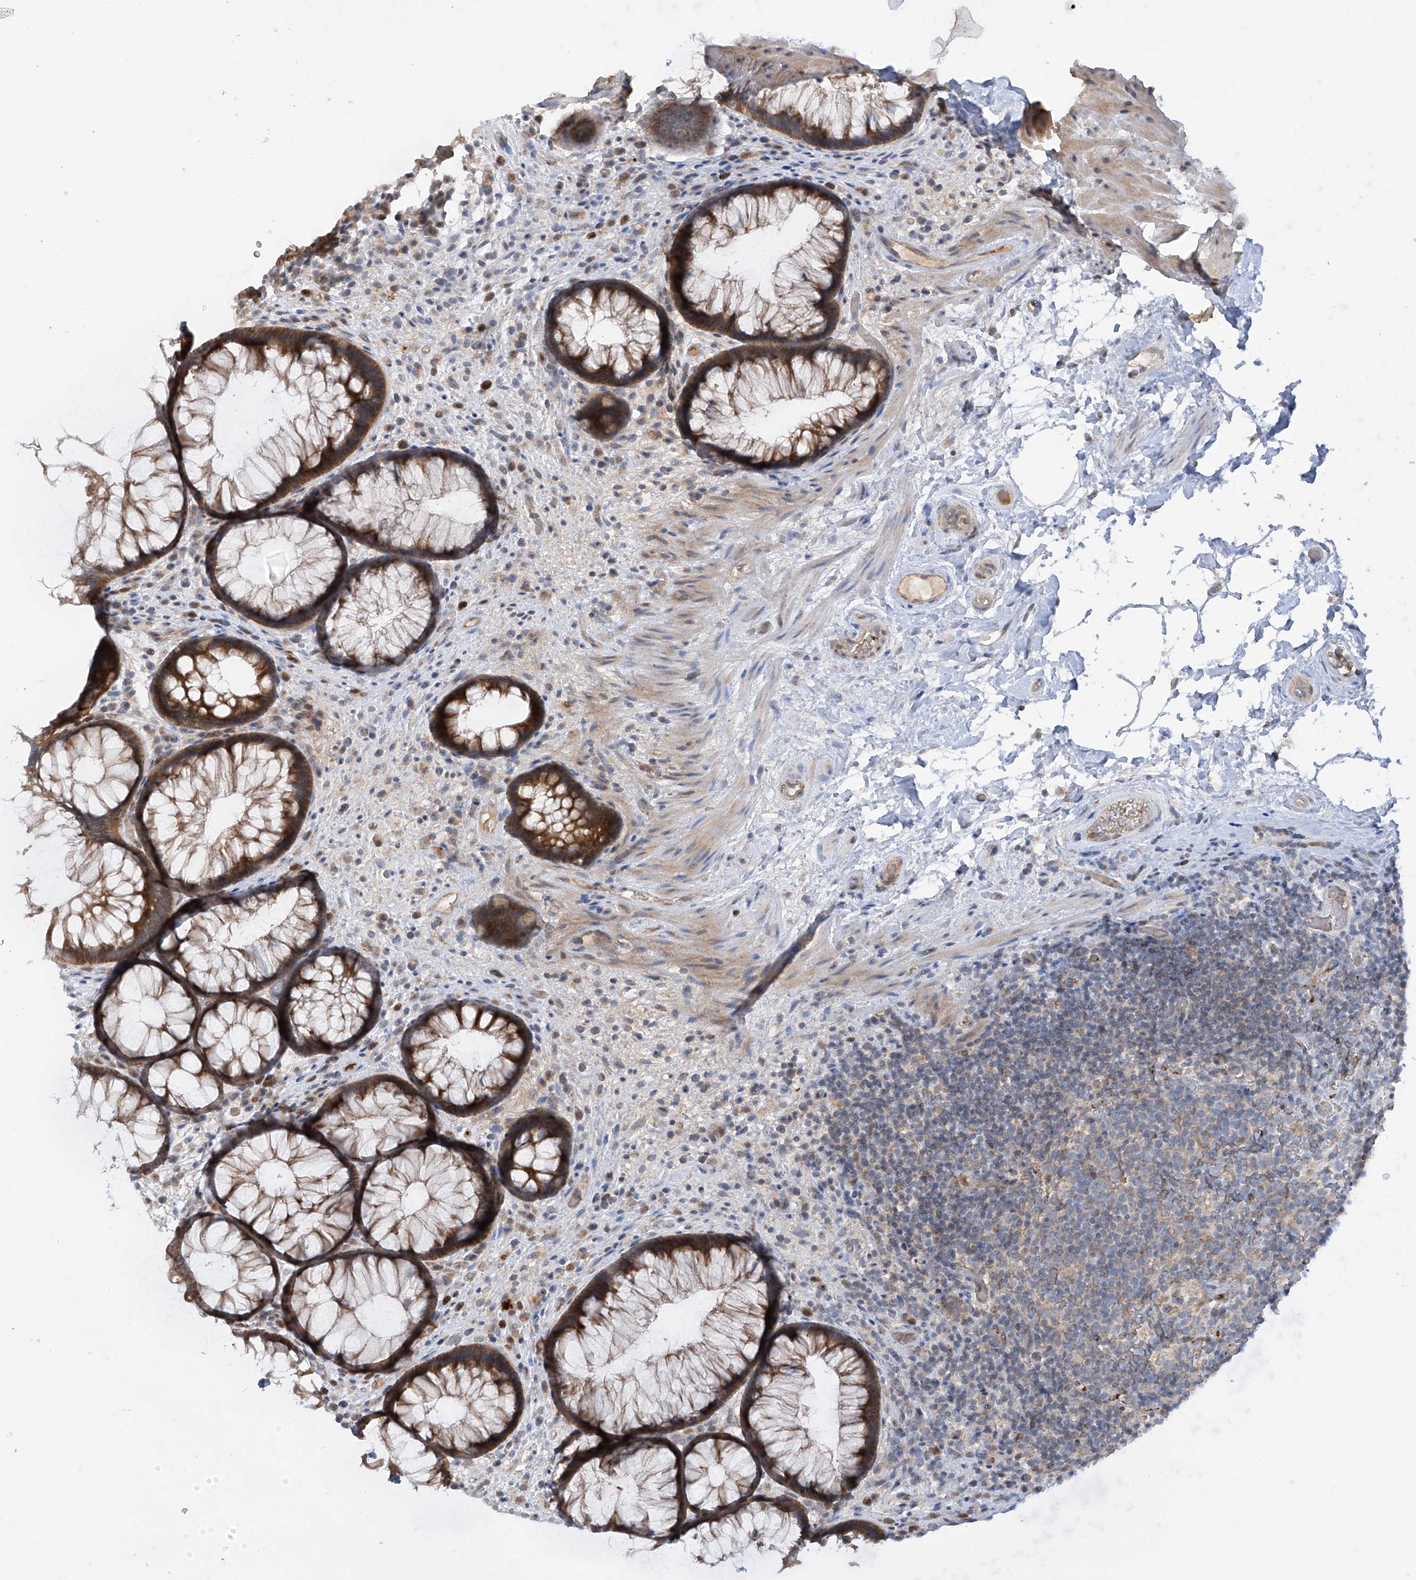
{"staining": {"intensity": "strong", "quantity": ">75%", "location": "cytoplasmic/membranous"}, "tissue": "rectum", "cell_type": "Glandular cells", "image_type": "normal", "snomed": [{"axis": "morphology", "description": "Normal tissue, NOS"}, {"axis": "topography", "description": "Rectum"}], "caption": "An image of rectum stained for a protein demonstrates strong cytoplasmic/membranous brown staining in glandular cells.", "gene": "METTL18", "patient": {"sex": "male", "age": 51}}